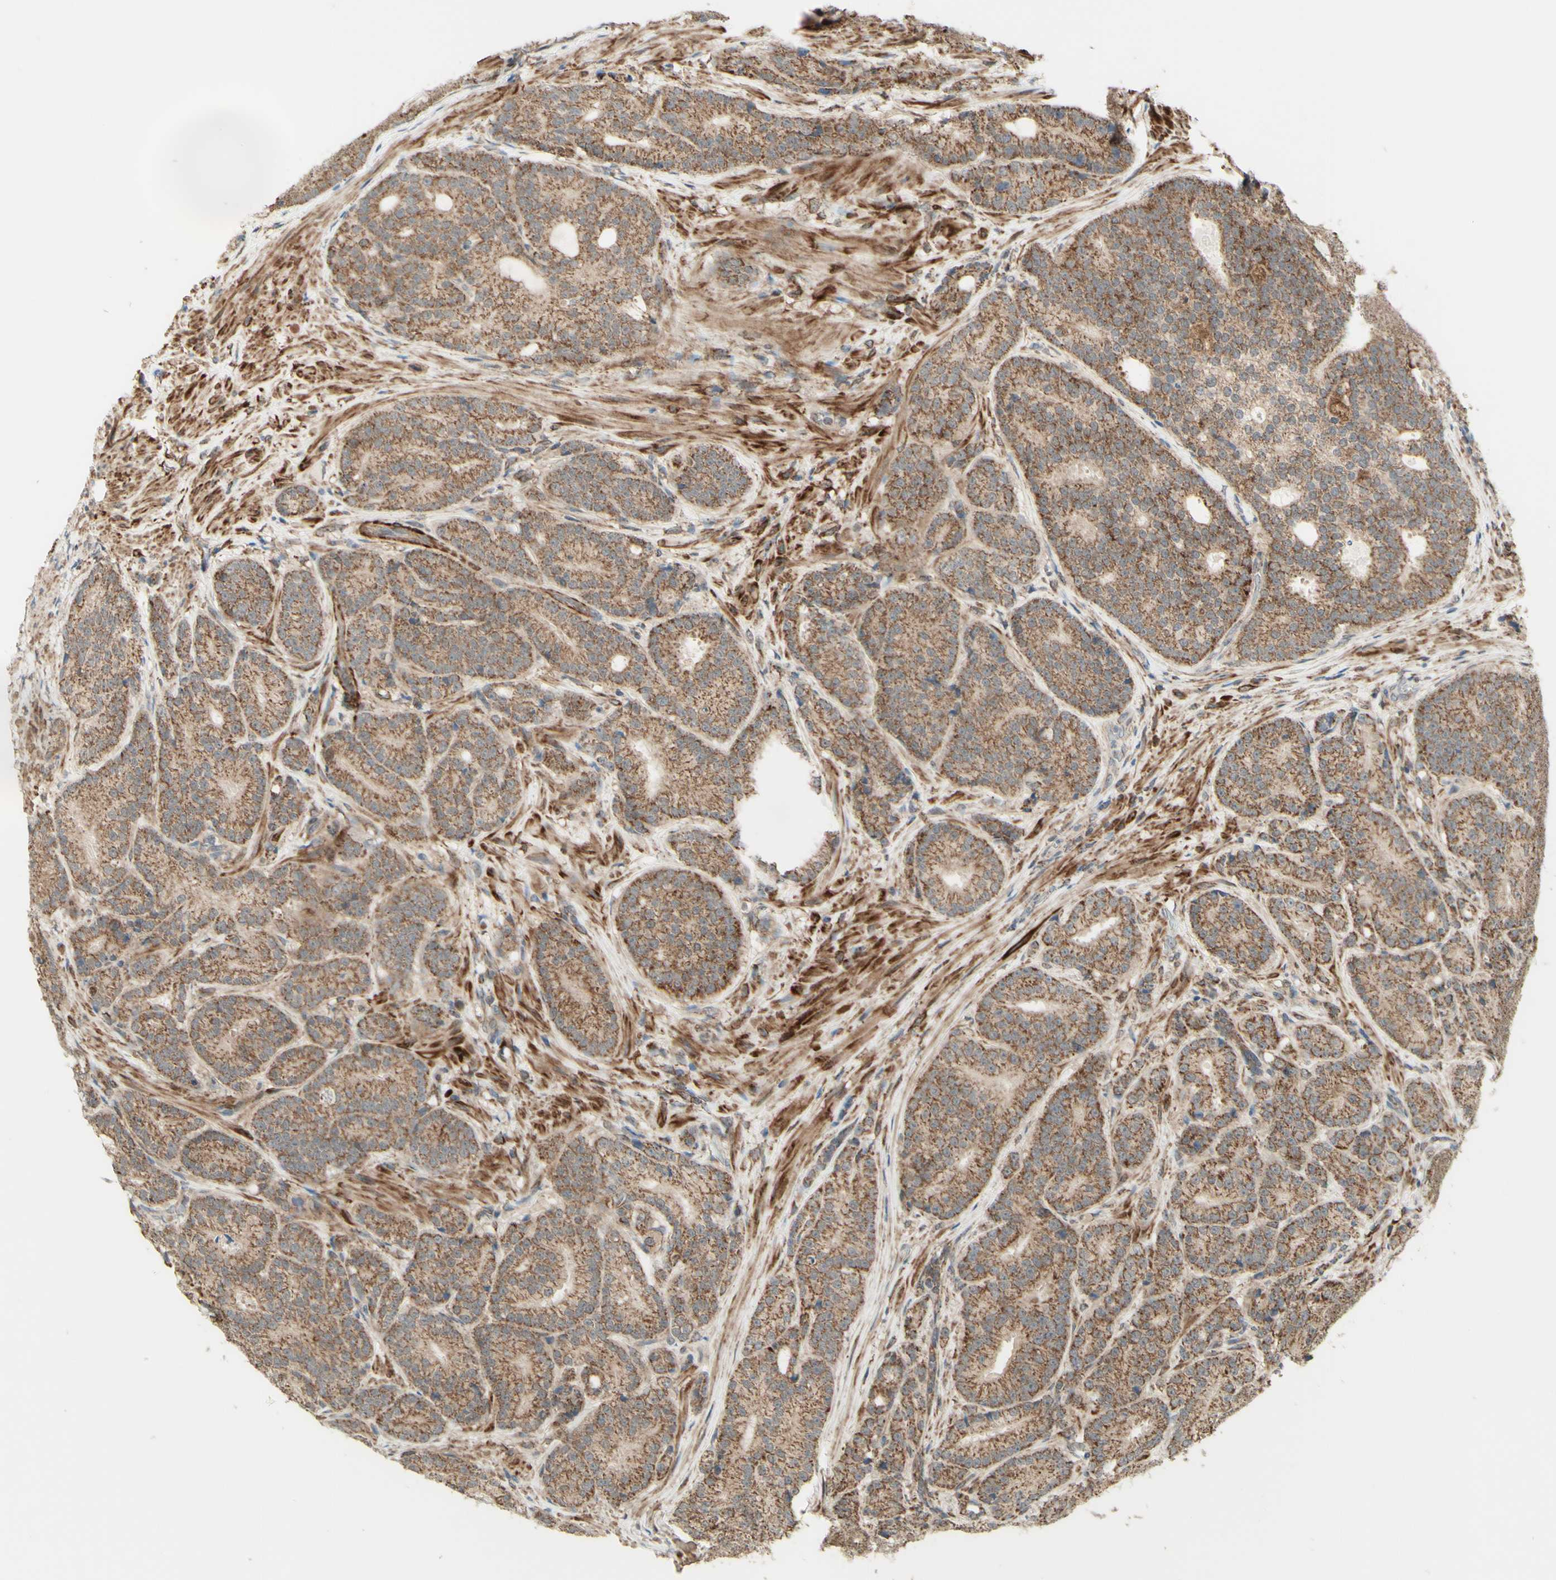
{"staining": {"intensity": "moderate", "quantity": ">75%", "location": "cytoplasmic/membranous"}, "tissue": "prostate cancer", "cell_type": "Tumor cells", "image_type": "cancer", "snomed": [{"axis": "morphology", "description": "Adenocarcinoma, High grade"}, {"axis": "topography", "description": "Prostate"}], "caption": "This is a histology image of IHC staining of high-grade adenocarcinoma (prostate), which shows moderate expression in the cytoplasmic/membranous of tumor cells.", "gene": "DHRS3", "patient": {"sex": "male", "age": 61}}